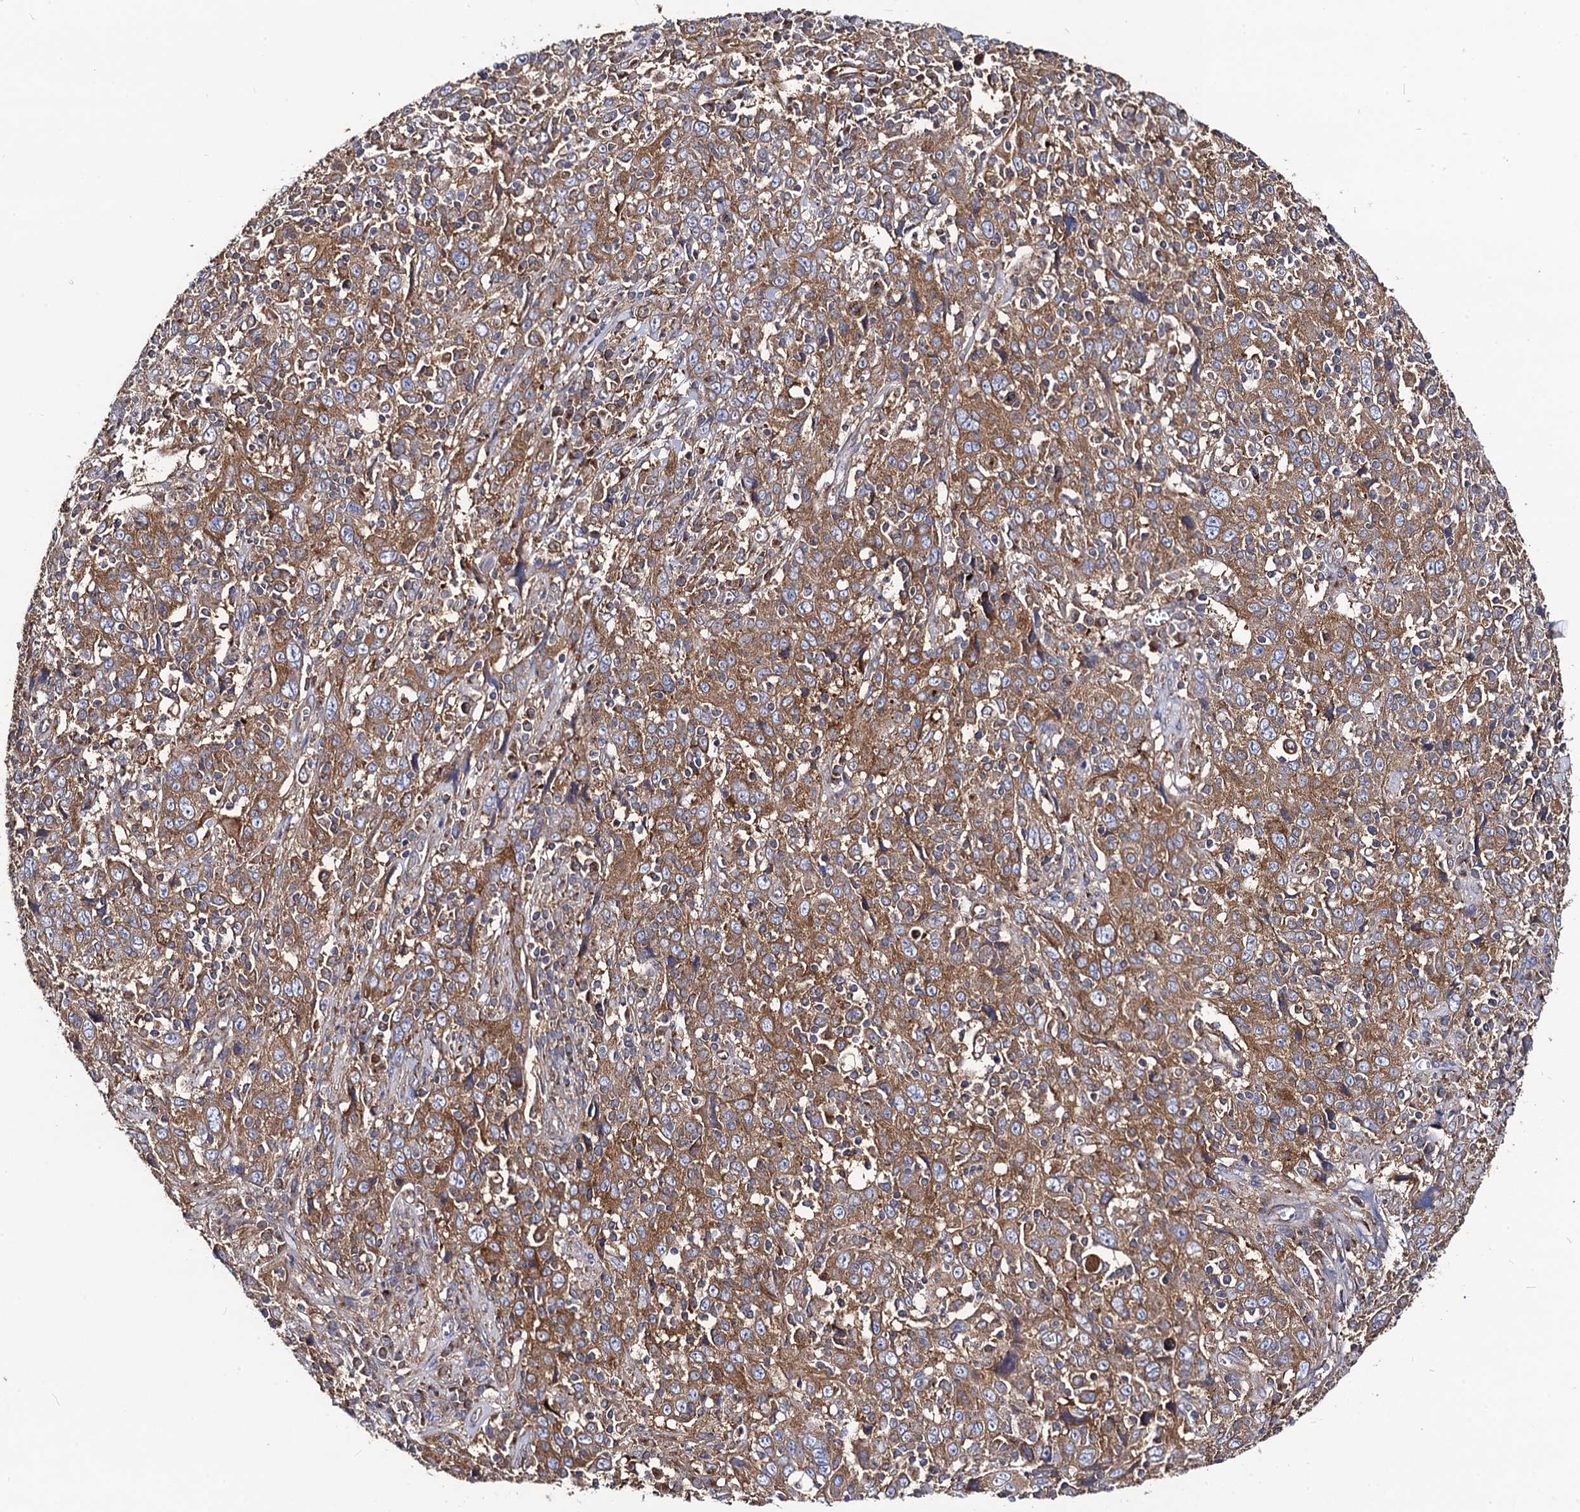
{"staining": {"intensity": "moderate", "quantity": ">75%", "location": "cytoplasmic/membranous"}, "tissue": "cervical cancer", "cell_type": "Tumor cells", "image_type": "cancer", "snomed": [{"axis": "morphology", "description": "Squamous cell carcinoma, NOS"}, {"axis": "topography", "description": "Cervix"}], "caption": "Protein expression analysis of cervical cancer demonstrates moderate cytoplasmic/membranous expression in about >75% of tumor cells.", "gene": "DYDC1", "patient": {"sex": "female", "age": 46}}